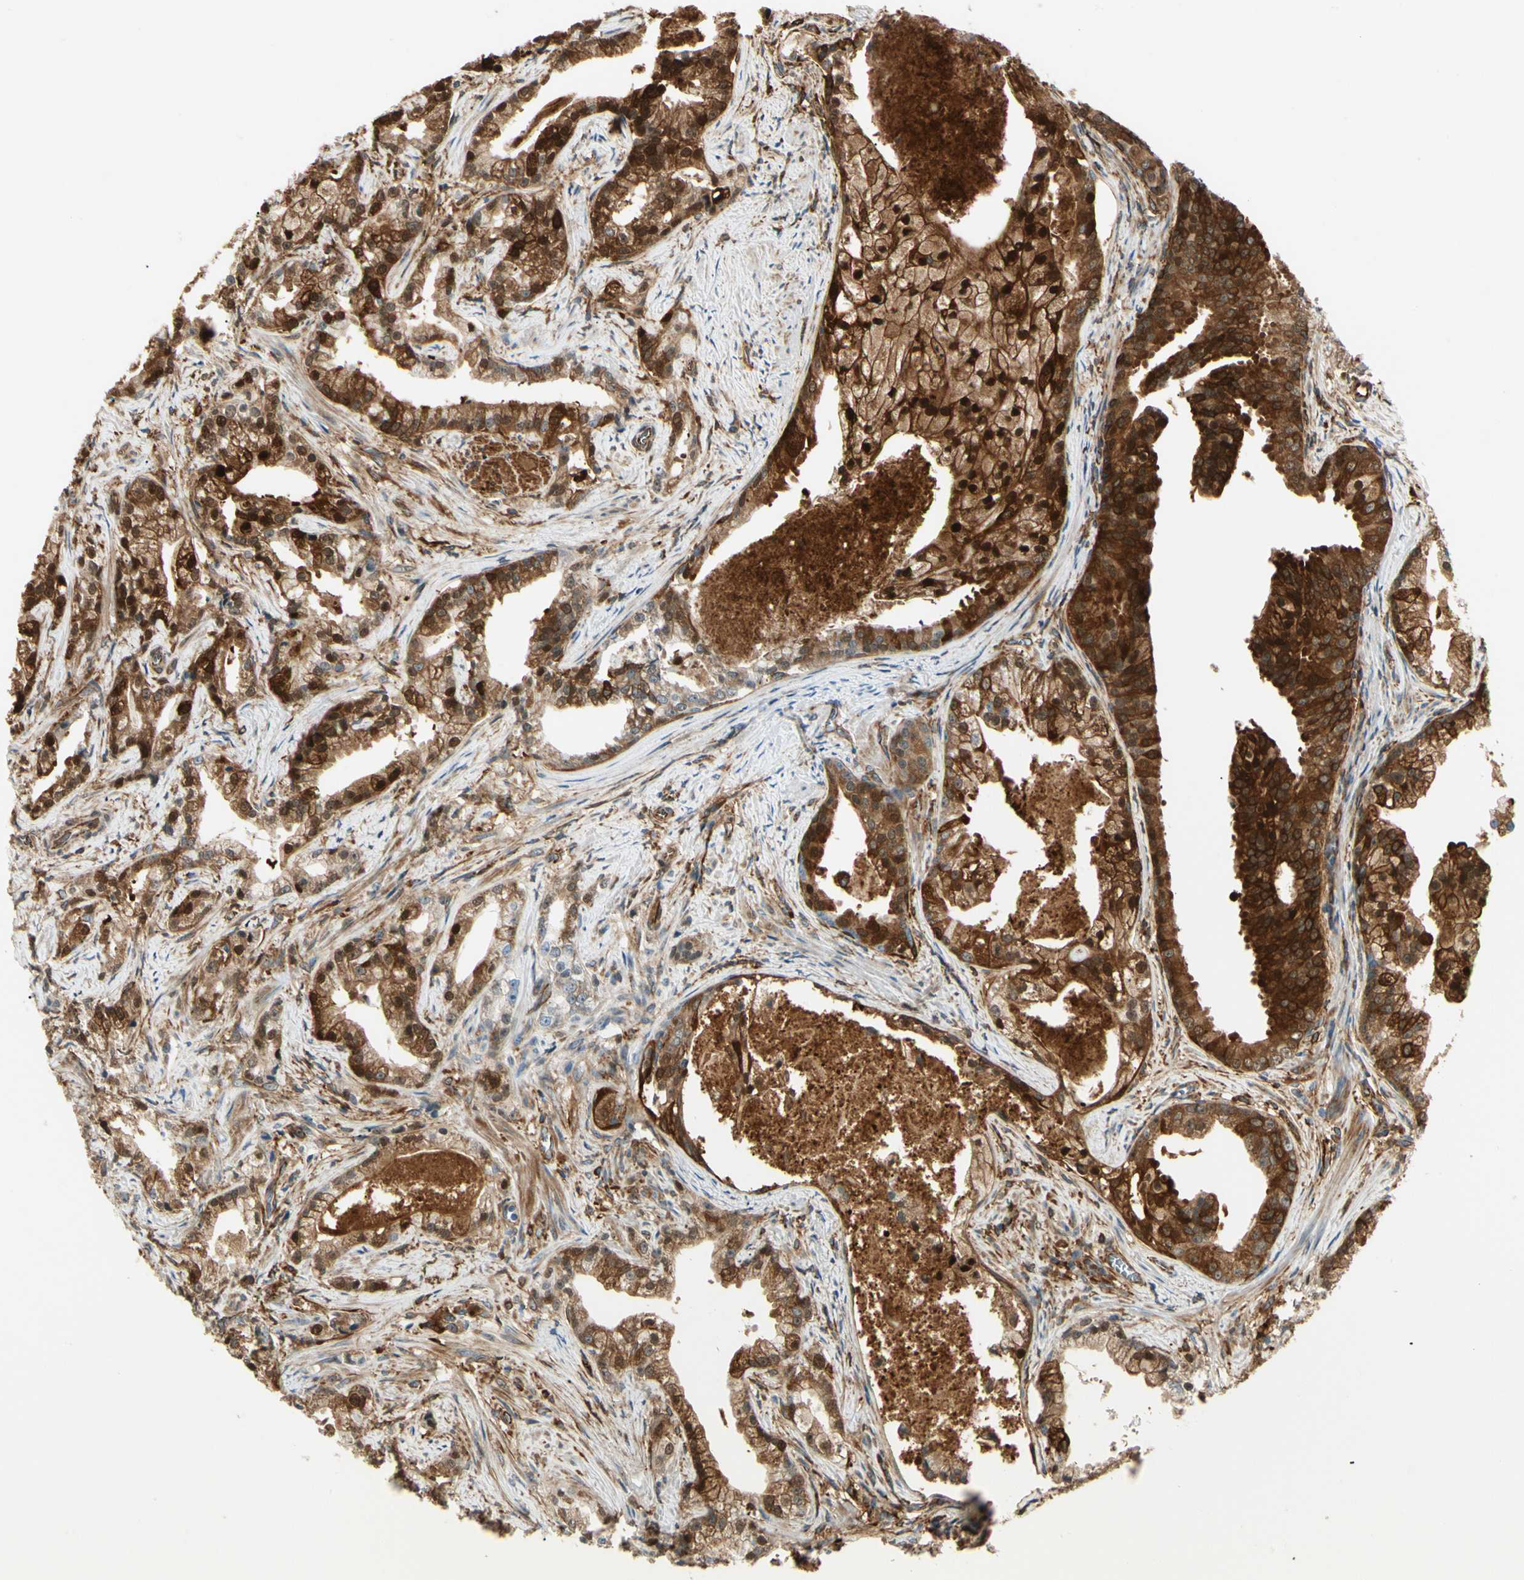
{"staining": {"intensity": "strong", "quantity": ">75%", "location": "cytoplasmic/membranous,nuclear"}, "tissue": "prostate cancer", "cell_type": "Tumor cells", "image_type": "cancer", "snomed": [{"axis": "morphology", "description": "Adenocarcinoma, Low grade"}, {"axis": "topography", "description": "Prostate"}], "caption": "The immunohistochemical stain shows strong cytoplasmic/membranous and nuclear staining in tumor cells of prostate adenocarcinoma (low-grade) tissue. The protein is shown in brown color, while the nuclei are stained blue.", "gene": "FTH1", "patient": {"sex": "male", "age": 59}}